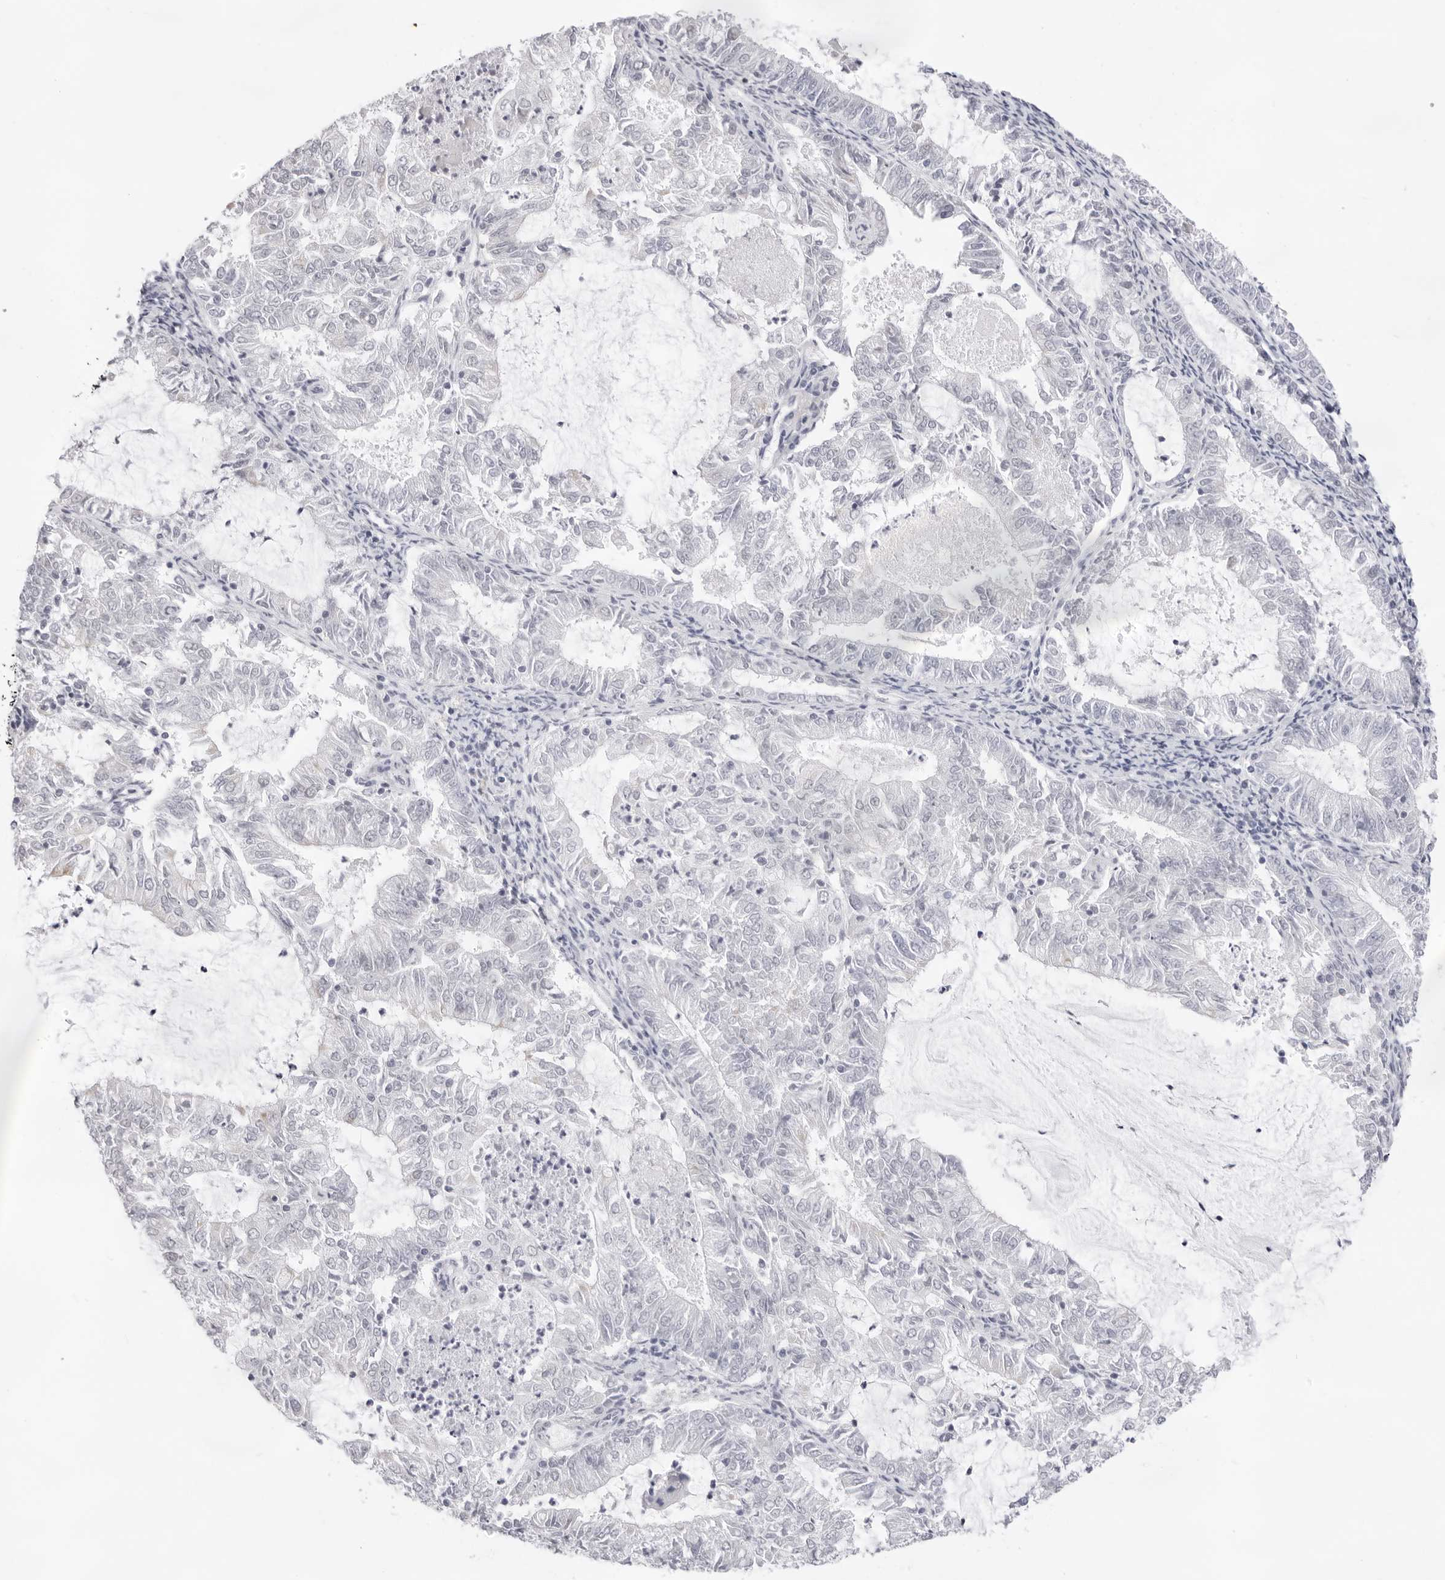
{"staining": {"intensity": "negative", "quantity": "none", "location": "none"}, "tissue": "endometrial cancer", "cell_type": "Tumor cells", "image_type": "cancer", "snomed": [{"axis": "morphology", "description": "Adenocarcinoma, NOS"}, {"axis": "topography", "description": "Endometrium"}], "caption": "The photomicrograph demonstrates no staining of tumor cells in endometrial cancer.", "gene": "FDPS", "patient": {"sex": "female", "age": 57}}